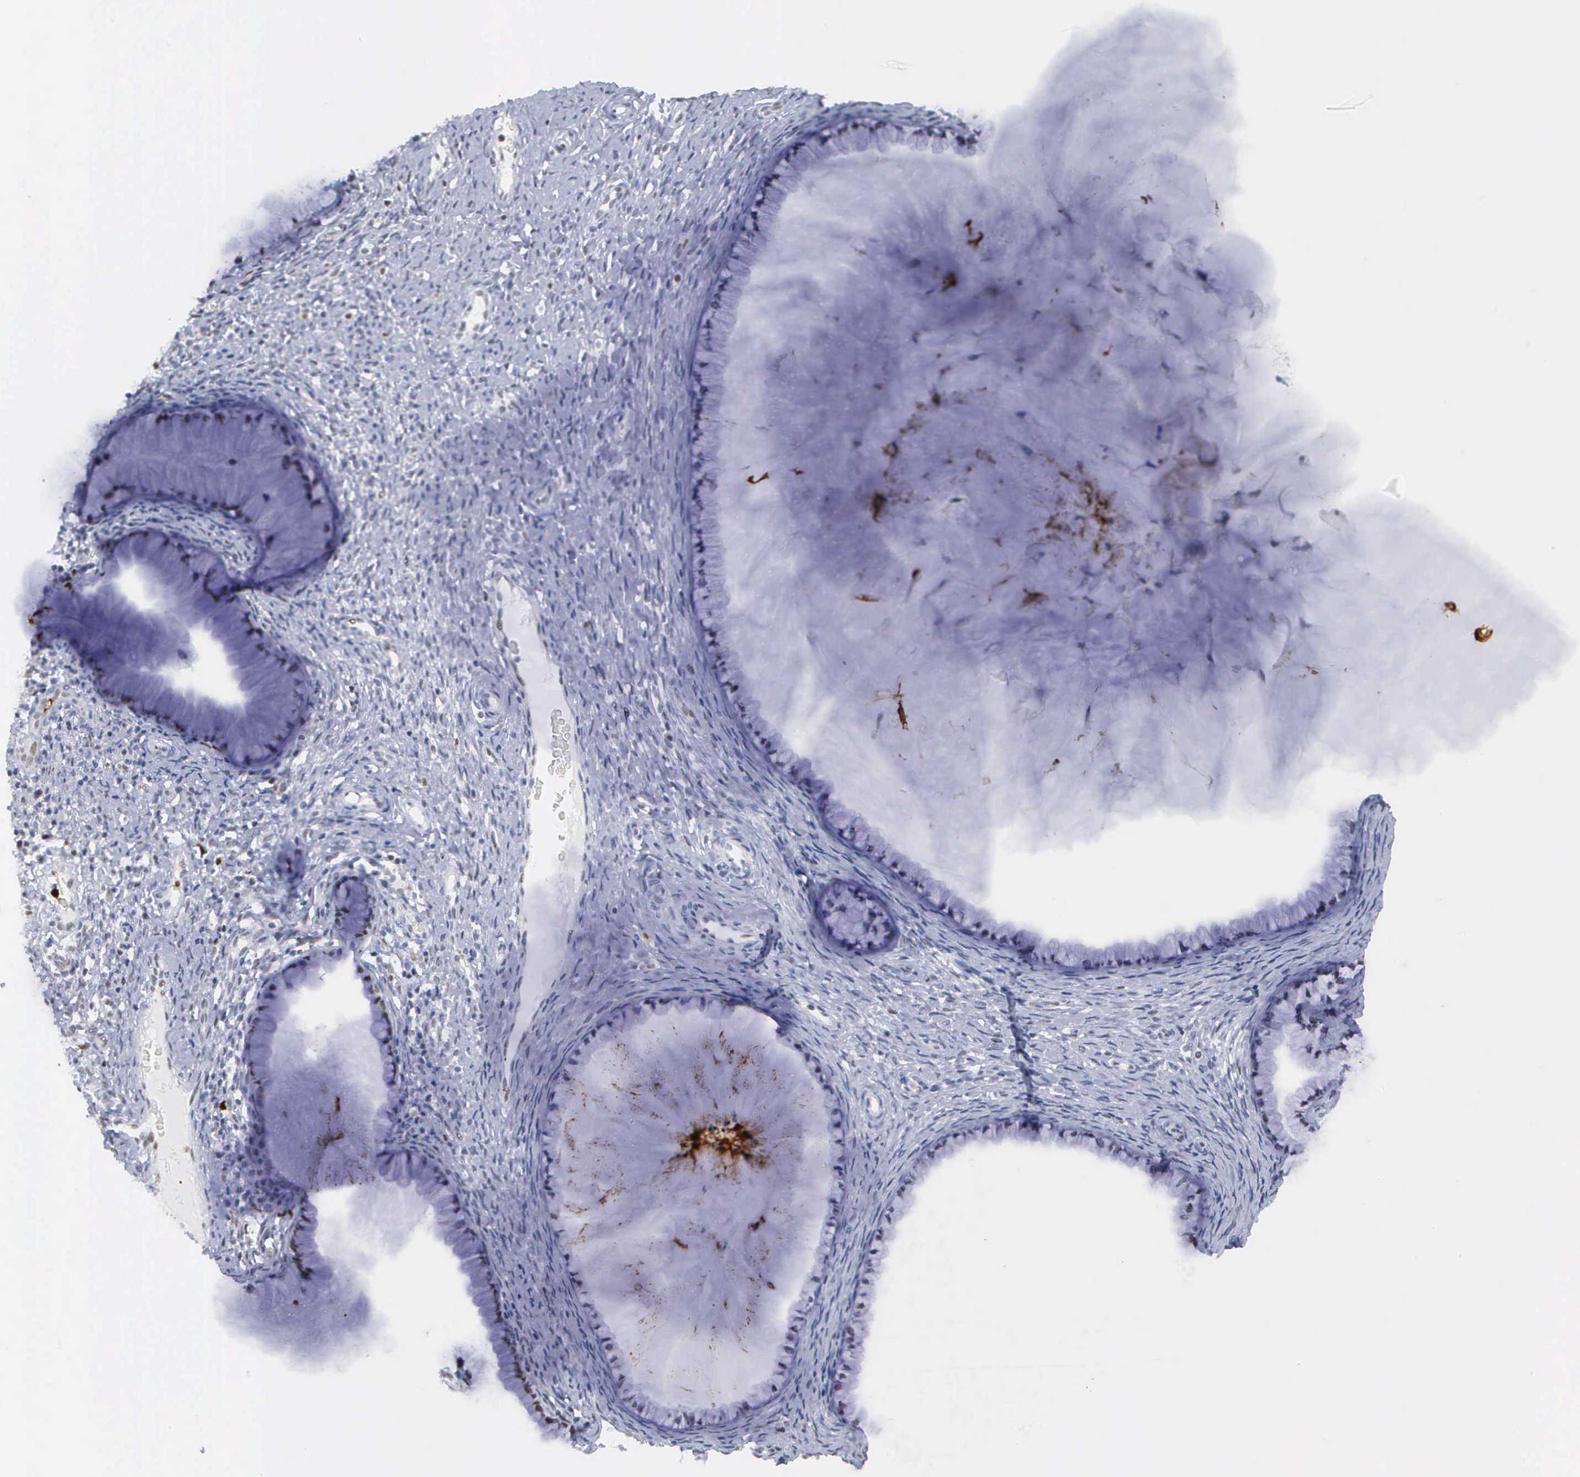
{"staining": {"intensity": "negative", "quantity": "none", "location": "none"}, "tissue": "cervix", "cell_type": "Glandular cells", "image_type": "normal", "snomed": [{"axis": "morphology", "description": "Normal tissue, NOS"}, {"axis": "topography", "description": "Cervix"}], "caption": "The histopathology image reveals no significant staining in glandular cells of cervix. (DAB IHC with hematoxylin counter stain).", "gene": "SPIN3", "patient": {"sex": "female", "age": 70}}